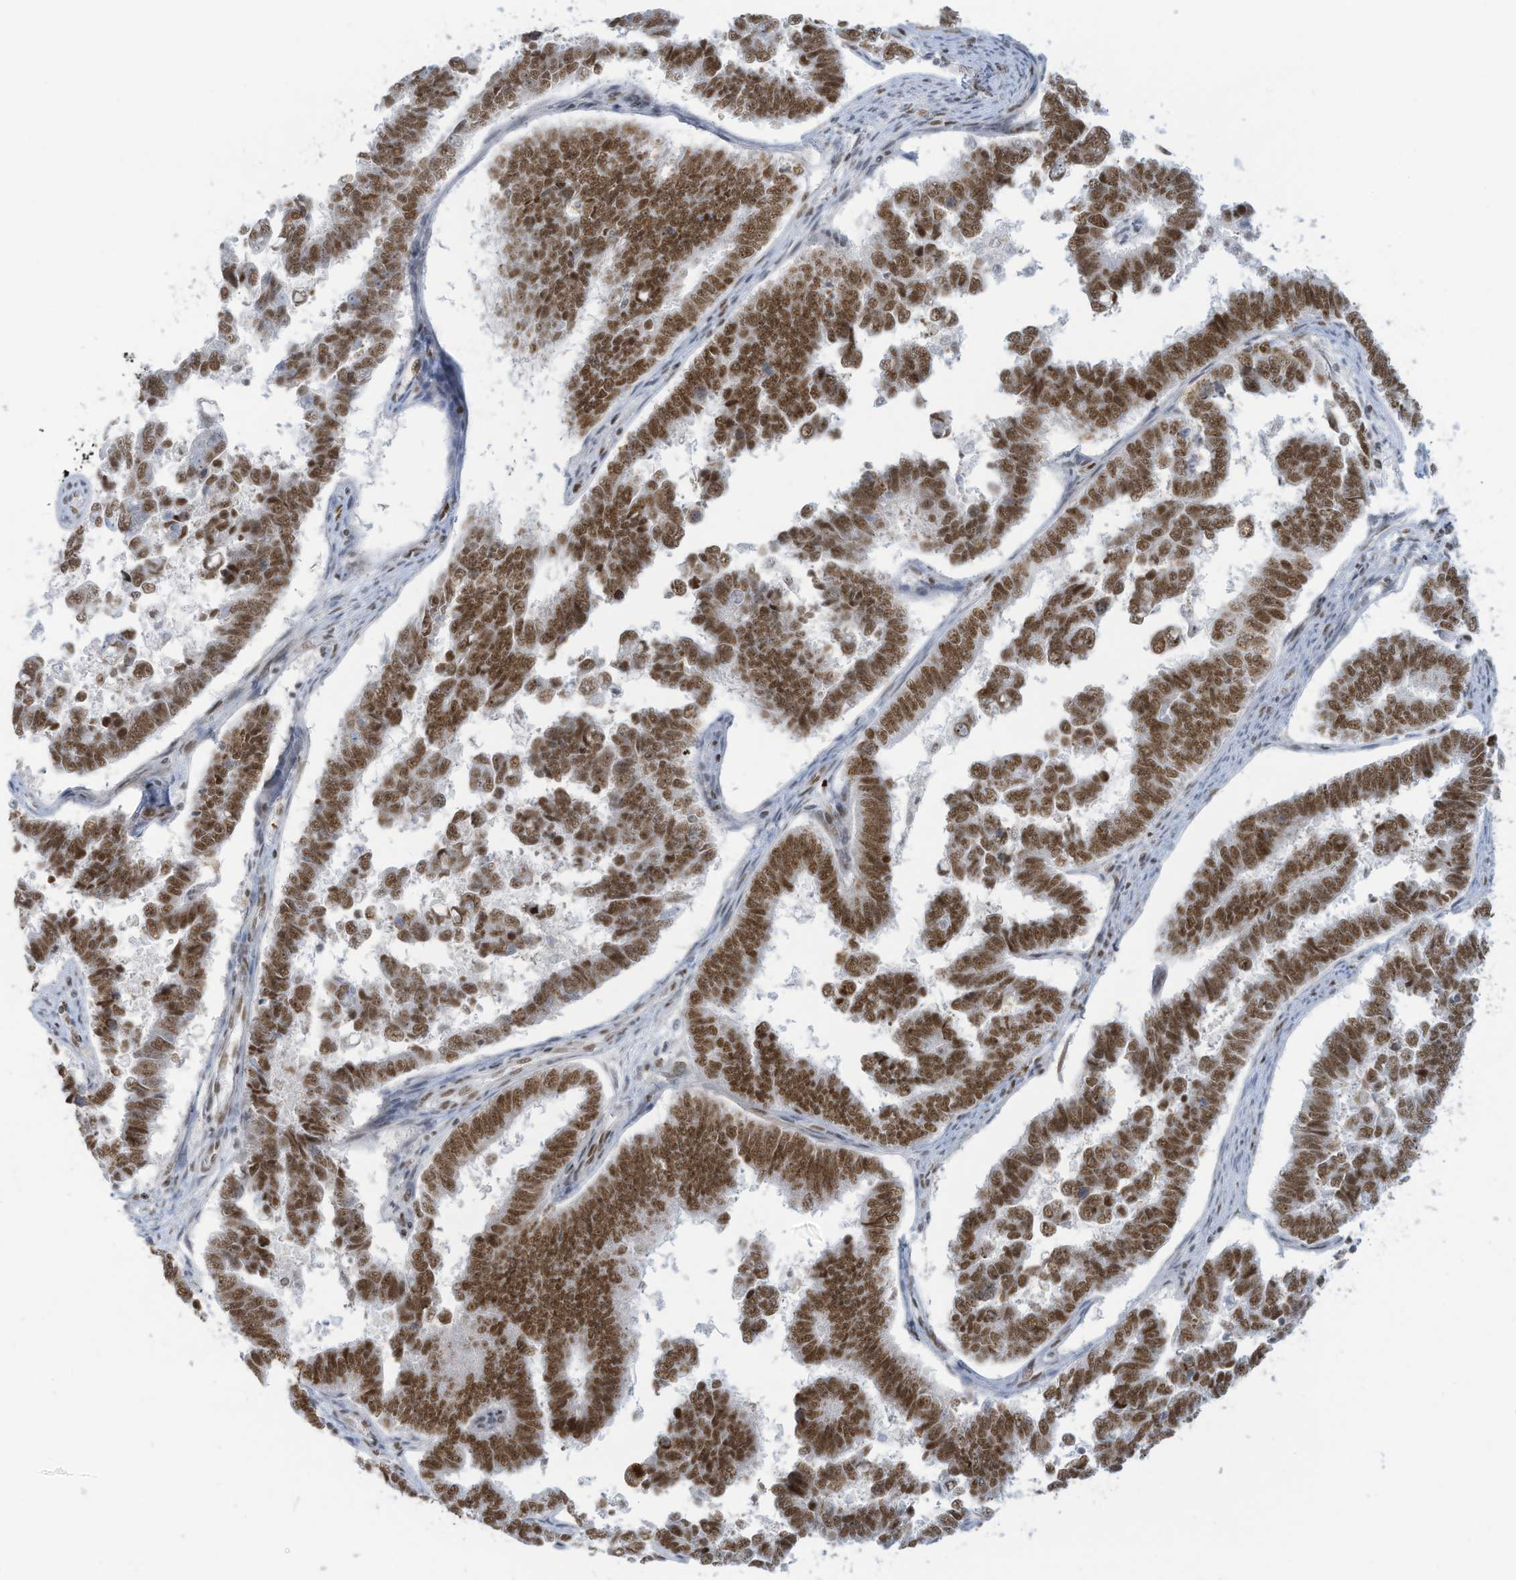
{"staining": {"intensity": "moderate", "quantity": ">75%", "location": "cytoplasmic/membranous,nuclear"}, "tissue": "endometrial cancer", "cell_type": "Tumor cells", "image_type": "cancer", "snomed": [{"axis": "morphology", "description": "Adenocarcinoma, NOS"}, {"axis": "topography", "description": "Endometrium"}], "caption": "Endometrial cancer (adenocarcinoma) stained for a protein (brown) demonstrates moderate cytoplasmic/membranous and nuclear positive expression in approximately >75% of tumor cells.", "gene": "ECT2L", "patient": {"sex": "female", "age": 75}}